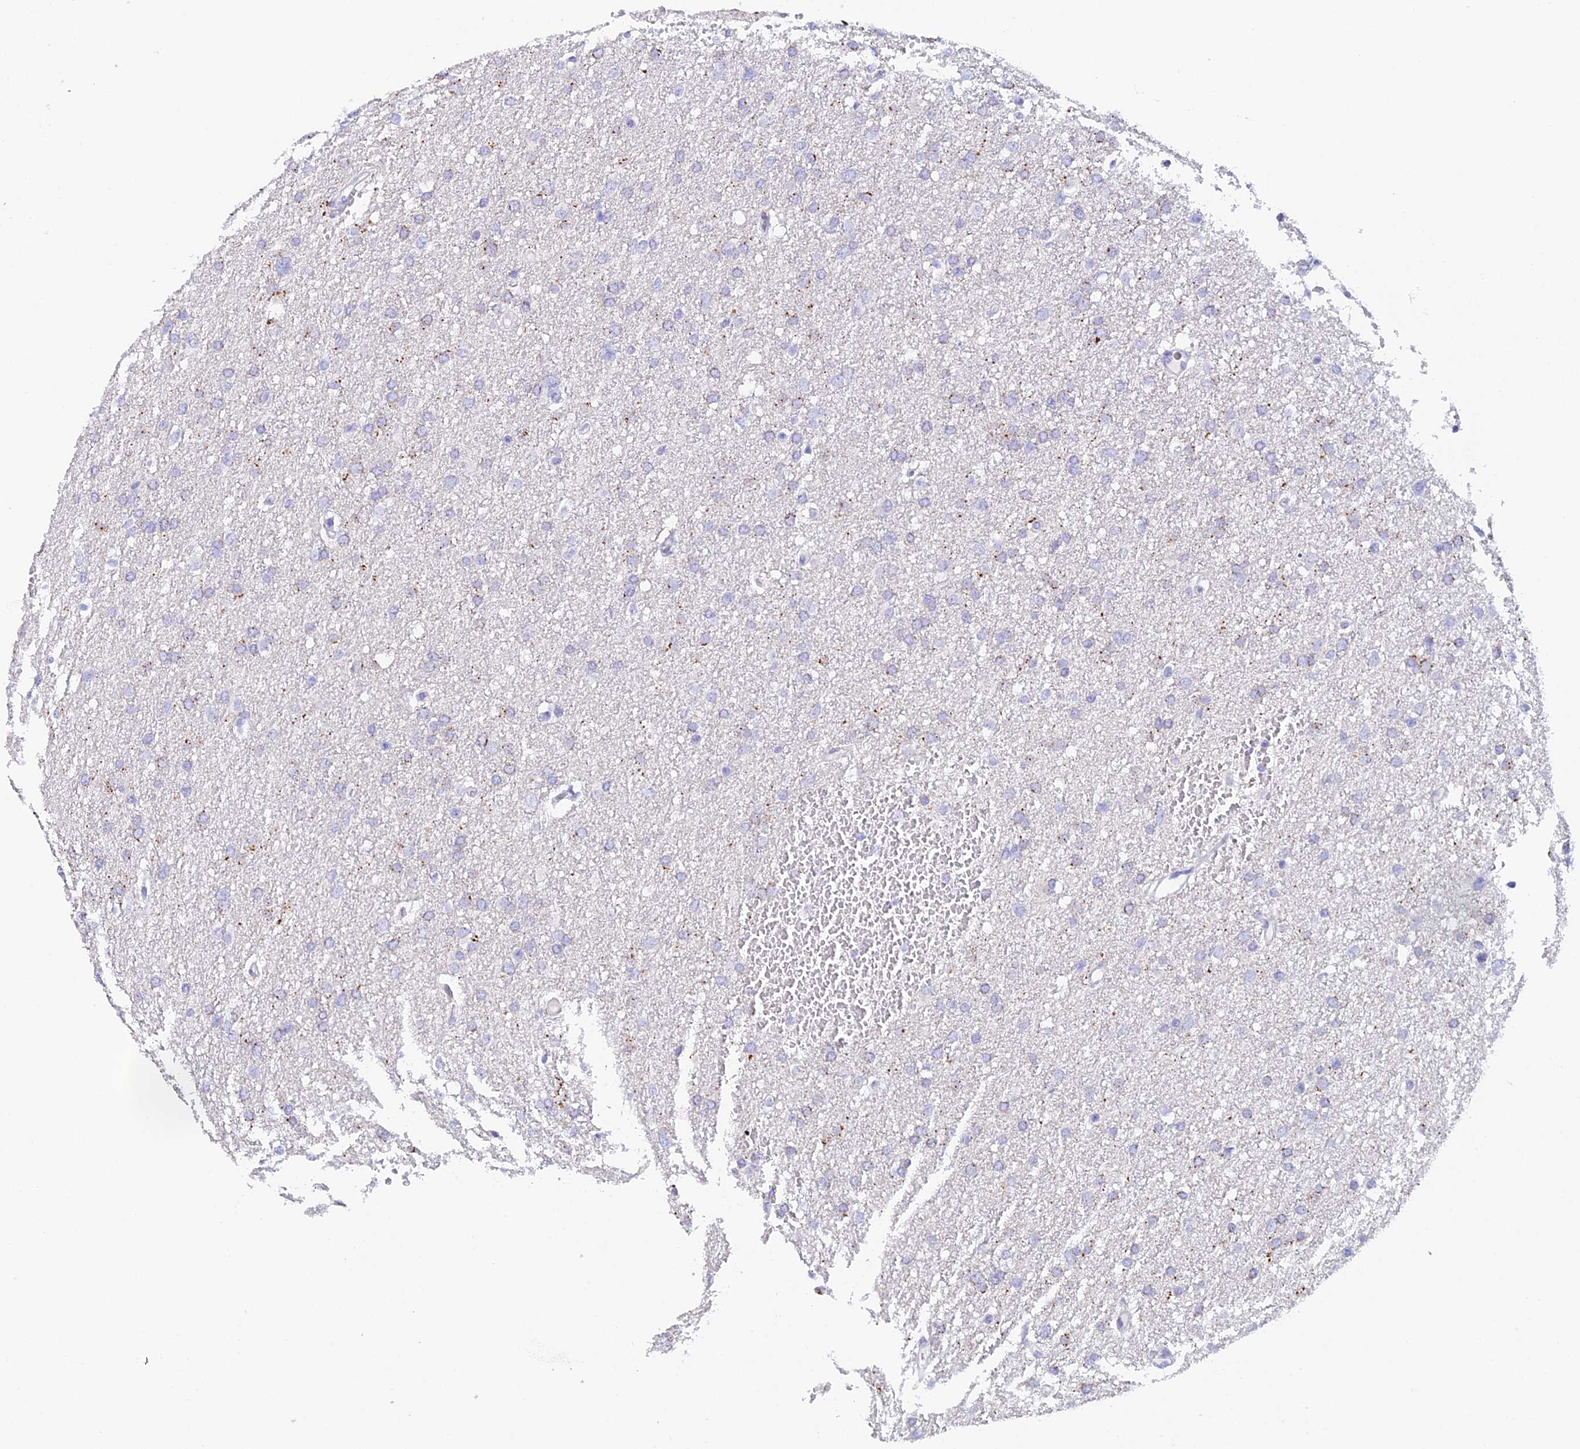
{"staining": {"intensity": "weak", "quantity": "<25%", "location": "cytoplasmic/membranous"}, "tissue": "glioma", "cell_type": "Tumor cells", "image_type": "cancer", "snomed": [{"axis": "morphology", "description": "Glioma, malignant, High grade"}, {"axis": "topography", "description": "Cerebral cortex"}], "caption": "Immunohistochemistry micrograph of human glioma stained for a protein (brown), which exhibits no positivity in tumor cells.", "gene": "C12orf29", "patient": {"sex": "female", "age": 36}}